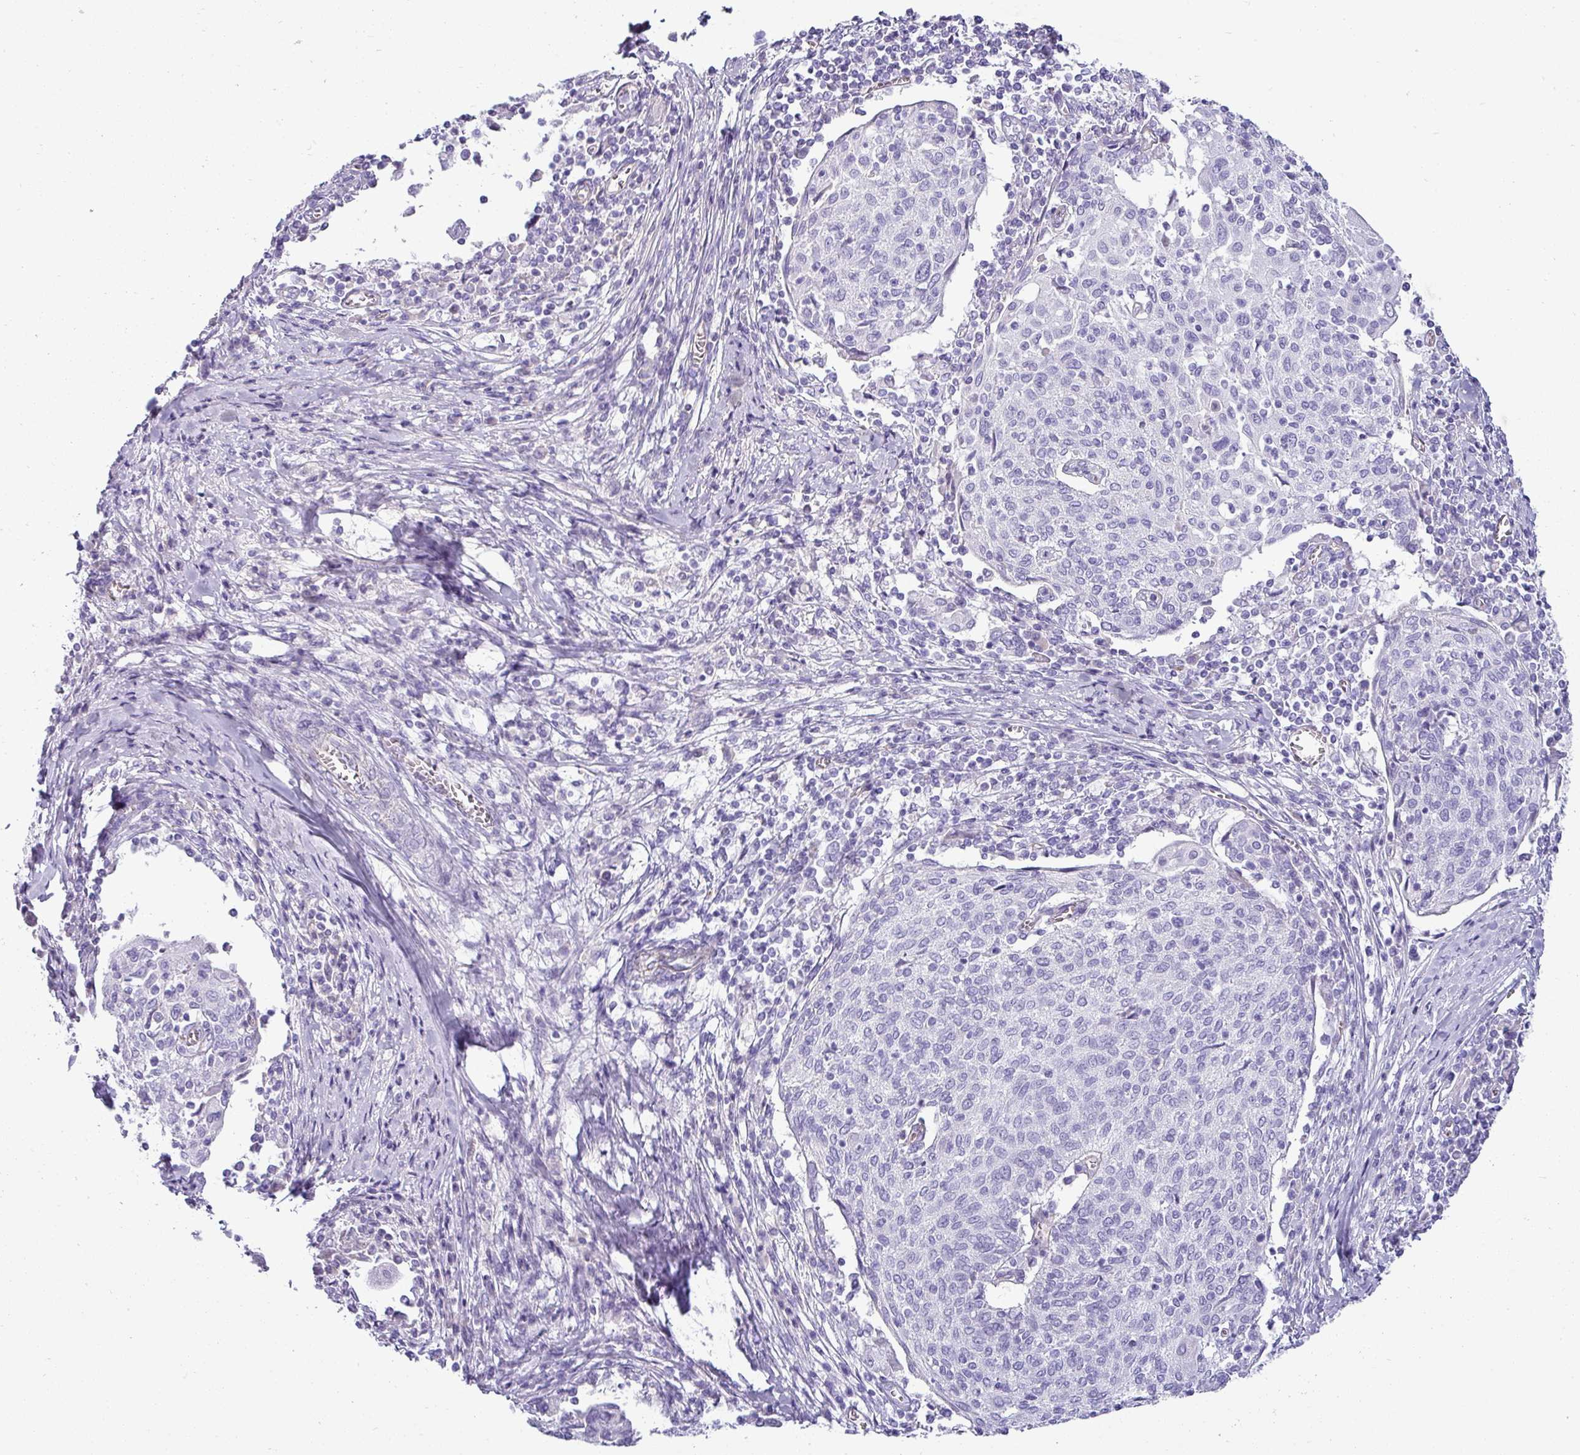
{"staining": {"intensity": "negative", "quantity": "none", "location": "none"}, "tissue": "cervical cancer", "cell_type": "Tumor cells", "image_type": "cancer", "snomed": [{"axis": "morphology", "description": "Squamous cell carcinoma, NOS"}, {"axis": "topography", "description": "Cervix"}], "caption": "IHC histopathology image of neoplastic tissue: human cervical cancer stained with DAB shows no significant protein expression in tumor cells.", "gene": "VCX2", "patient": {"sex": "female", "age": 52}}